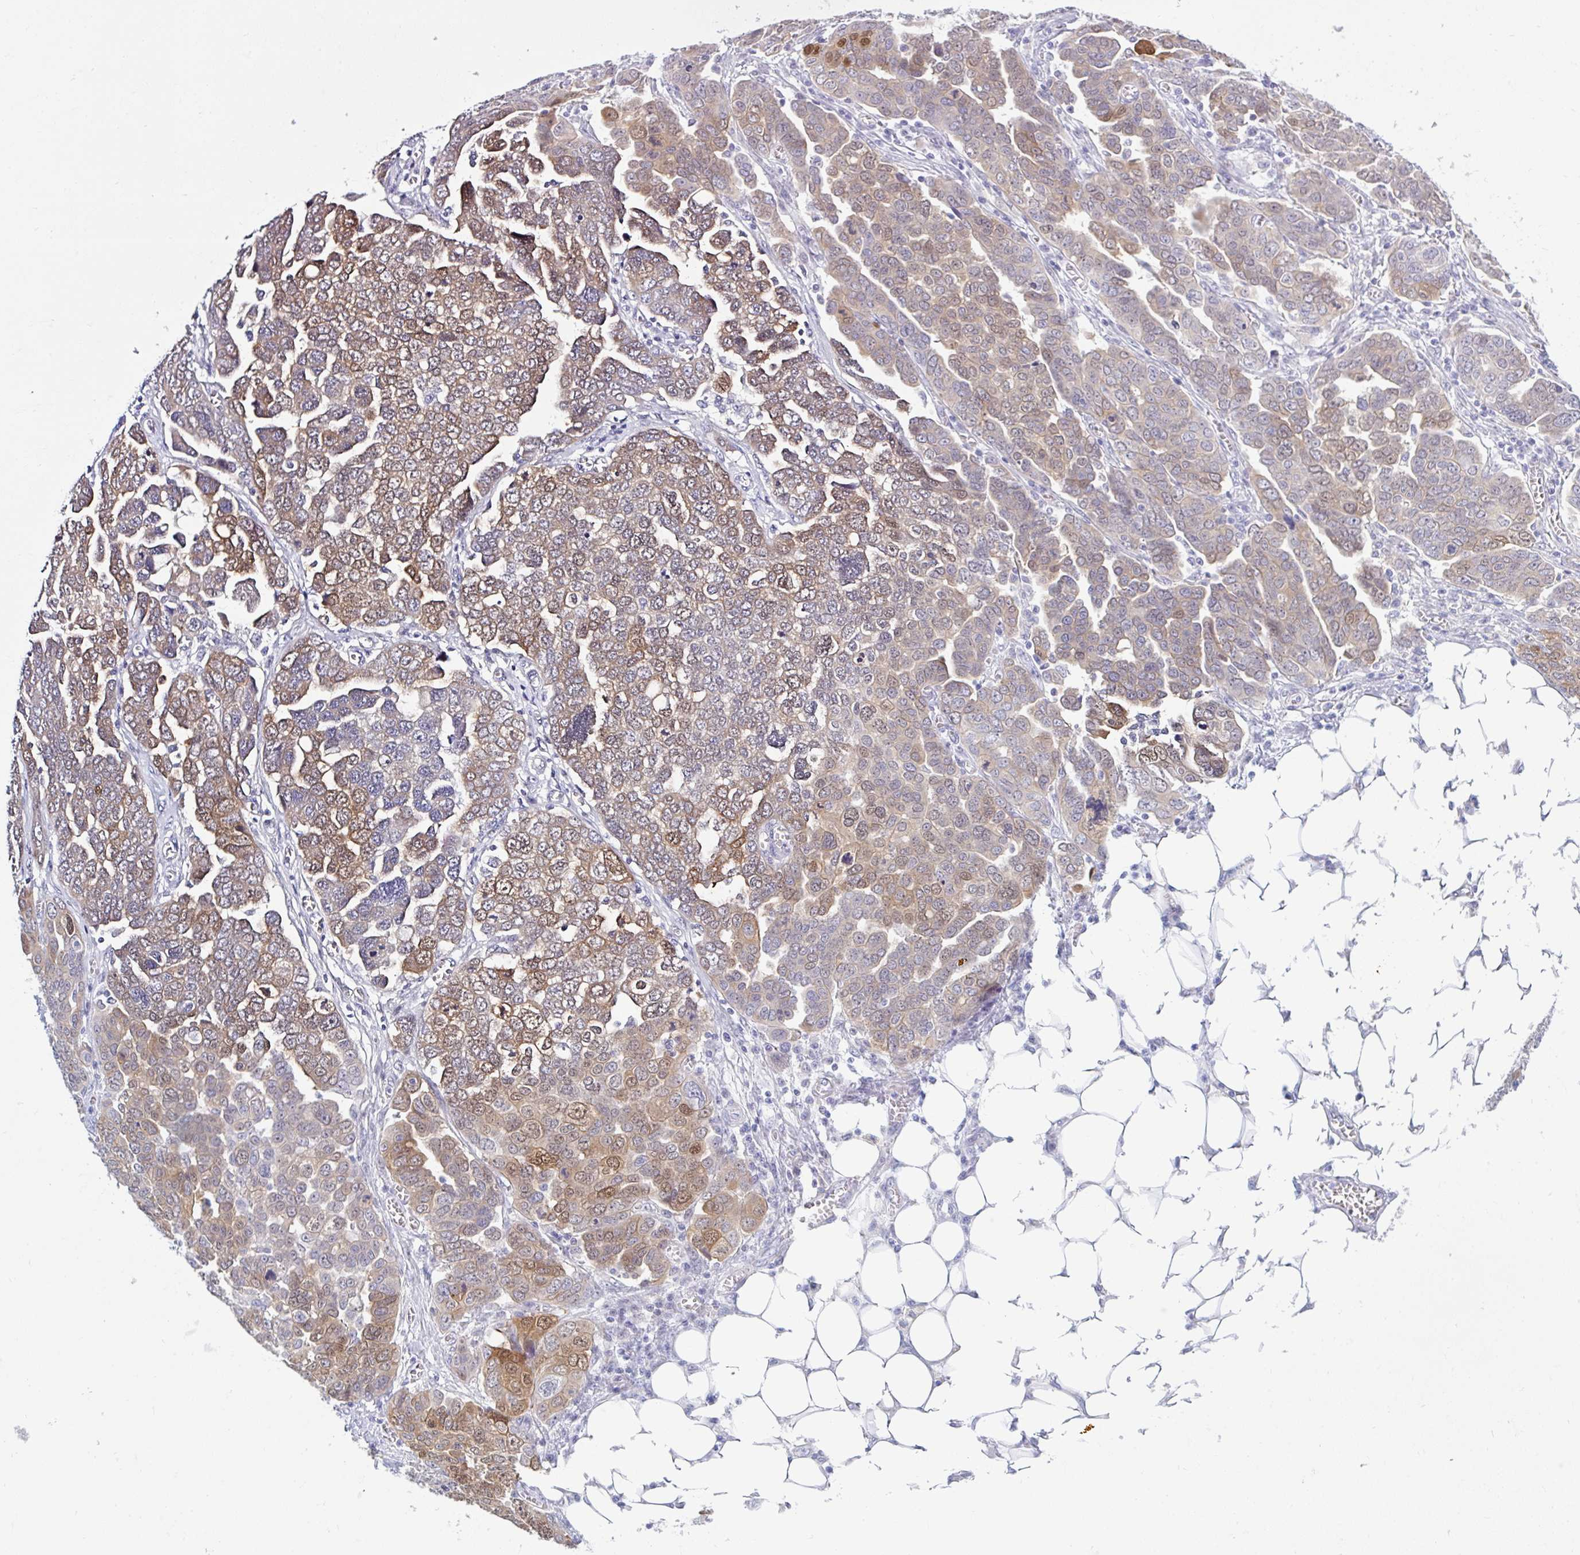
{"staining": {"intensity": "moderate", "quantity": "25%-75%", "location": "cytoplasmic/membranous,nuclear"}, "tissue": "ovarian cancer", "cell_type": "Tumor cells", "image_type": "cancer", "snomed": [{"axis": "morphology", "description": "Cystadenocarcinoma, serous, NOS"}, {"axis": "topography", "description": "Ovary"}], "caption": "Human serous cystadenocarcinoma (ovarian) stained with a brown dye demonstrates moderate cytoplasmic/membranous and nuclear positive expression in about 25%-75% of tumor cells.", "gene": "FAM153A", "patient": {"sex": "female", "age": 59}}